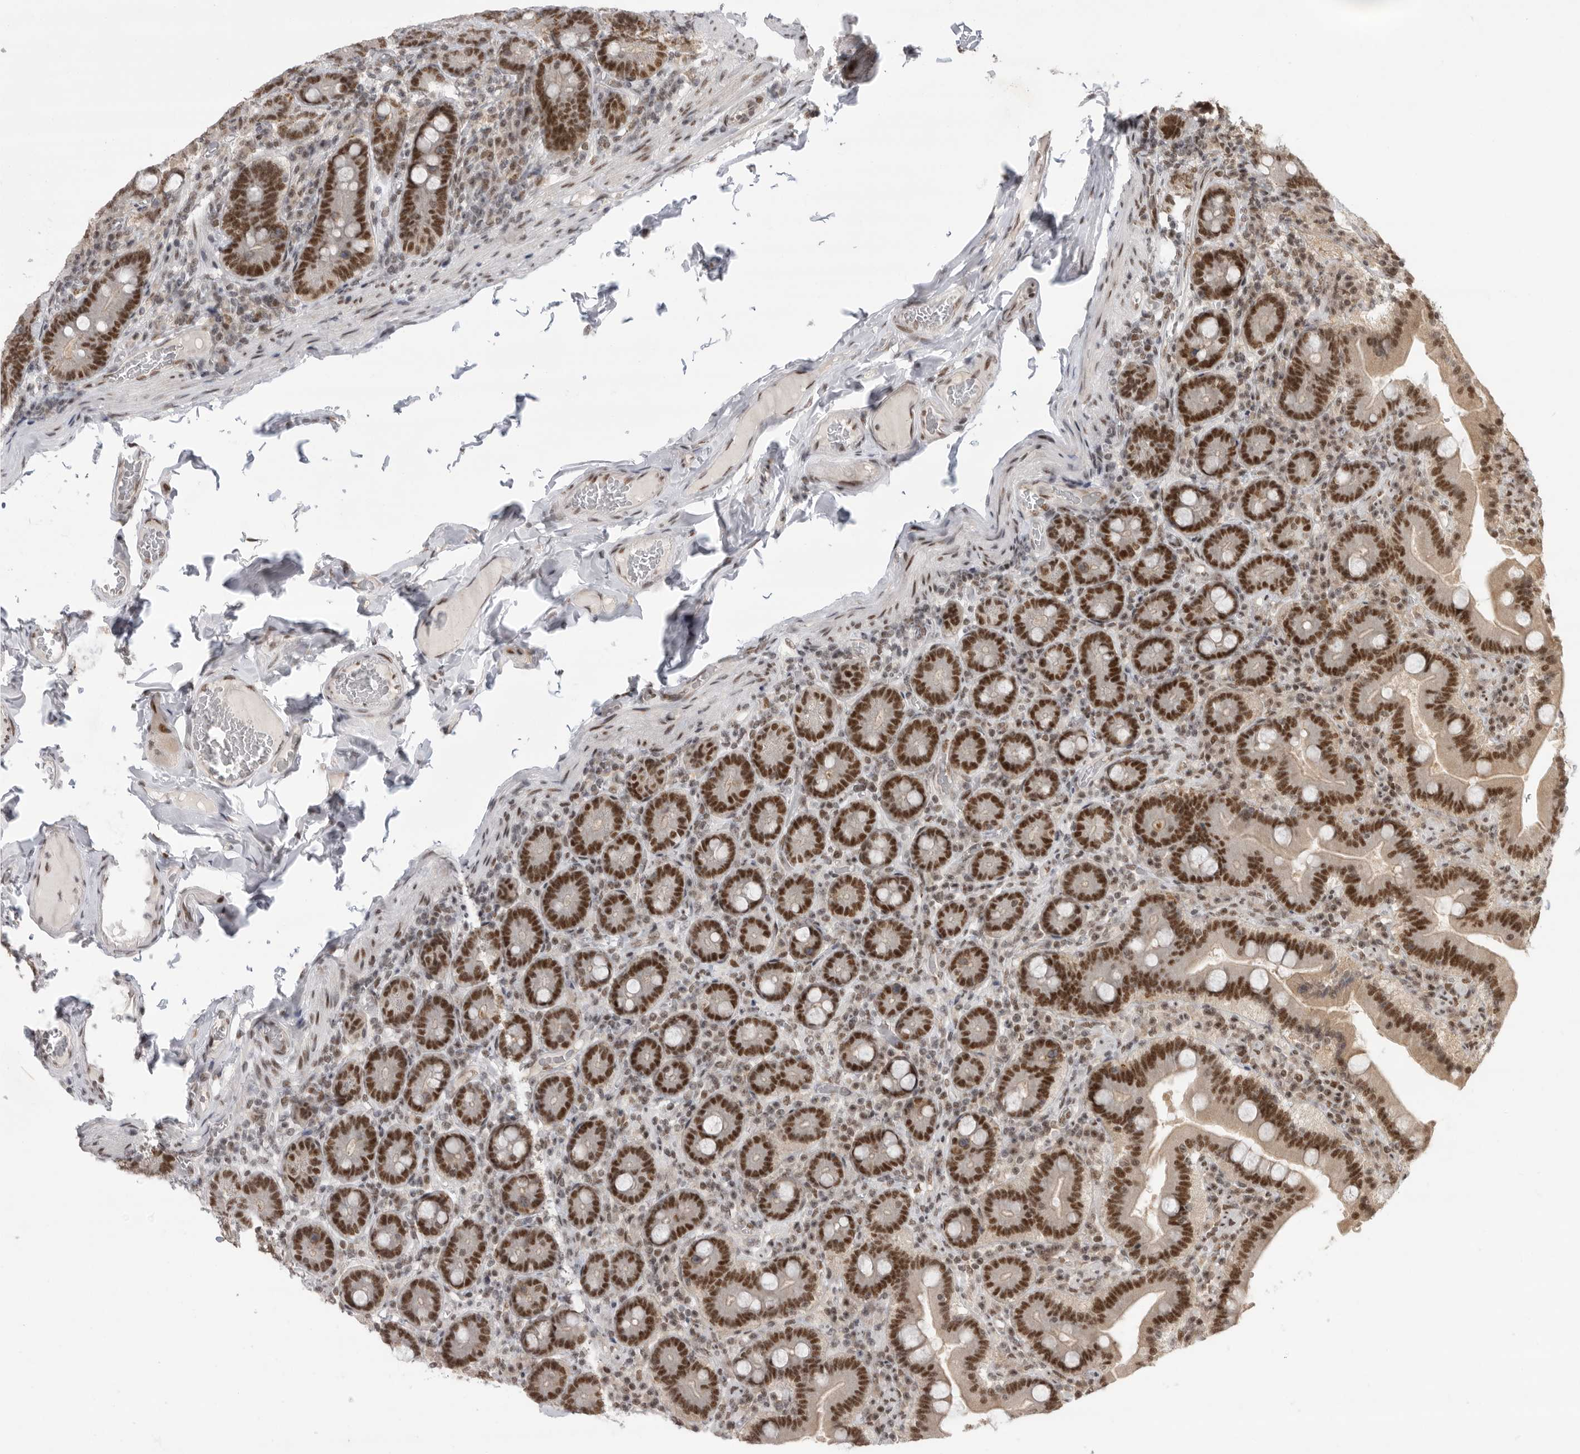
{"staining": {"intensity": "strong", "quantity": ">75%", "location": "nuclear"}, "tissue": "duodenum", "cell_type": "Glandular cells", "image_type": "normal", "snomed": [{"axis": "morphology", "description": "Normal tissue, NOS"}, {"axis": "topography", "description": "Duodenum"}], "caption": "IHC (DAB (3,3'-diaminobenzidine)) staining of normal duodenum displays strong nuclear protein staining in about >75% of glandular cells. (DAB IHC, brown staining for protein, blue staining for nuclei).", "gene": "ZNF830", "patient": {"sex": "female", "age": 62}}